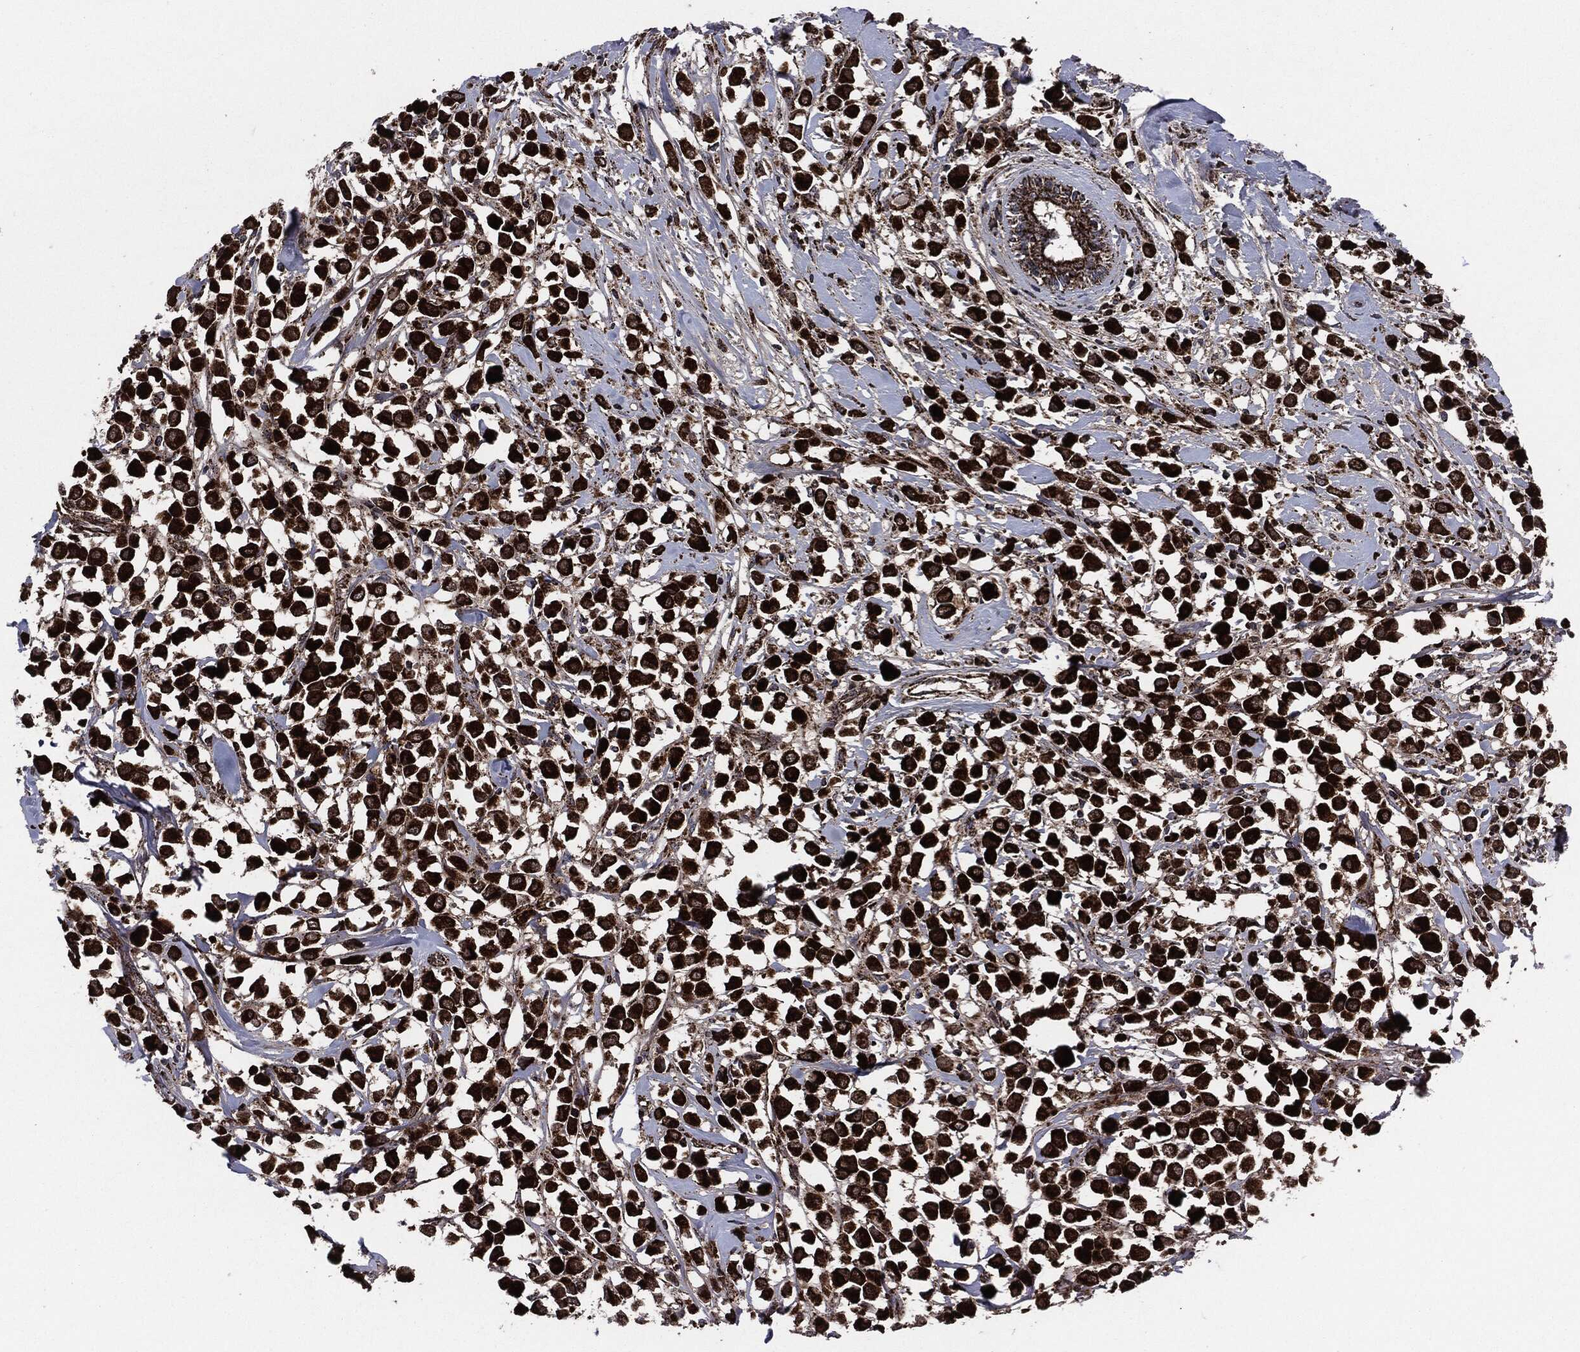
{"staining": {"intensity": "strong", "quantity": ">75%", "location": "cytoplasmic/membranous"}, "tissue": "breast cancer", "cell_type": "Tumor cells", "image_type": "cancer", "snomed": [{"axis": "morphology", "description": "Duct carcinoma"}, {"axis": "topography", "description": "Breast"}], "caption": "Tumor cells demonstrate strong cytoplasmic/membranous expression in approximately >75% of cells in breast invasive ductal carcinoma. Nuclei are stained in blue.", "gene": "FH", "patient": {"sex": "female", "age": 61}}